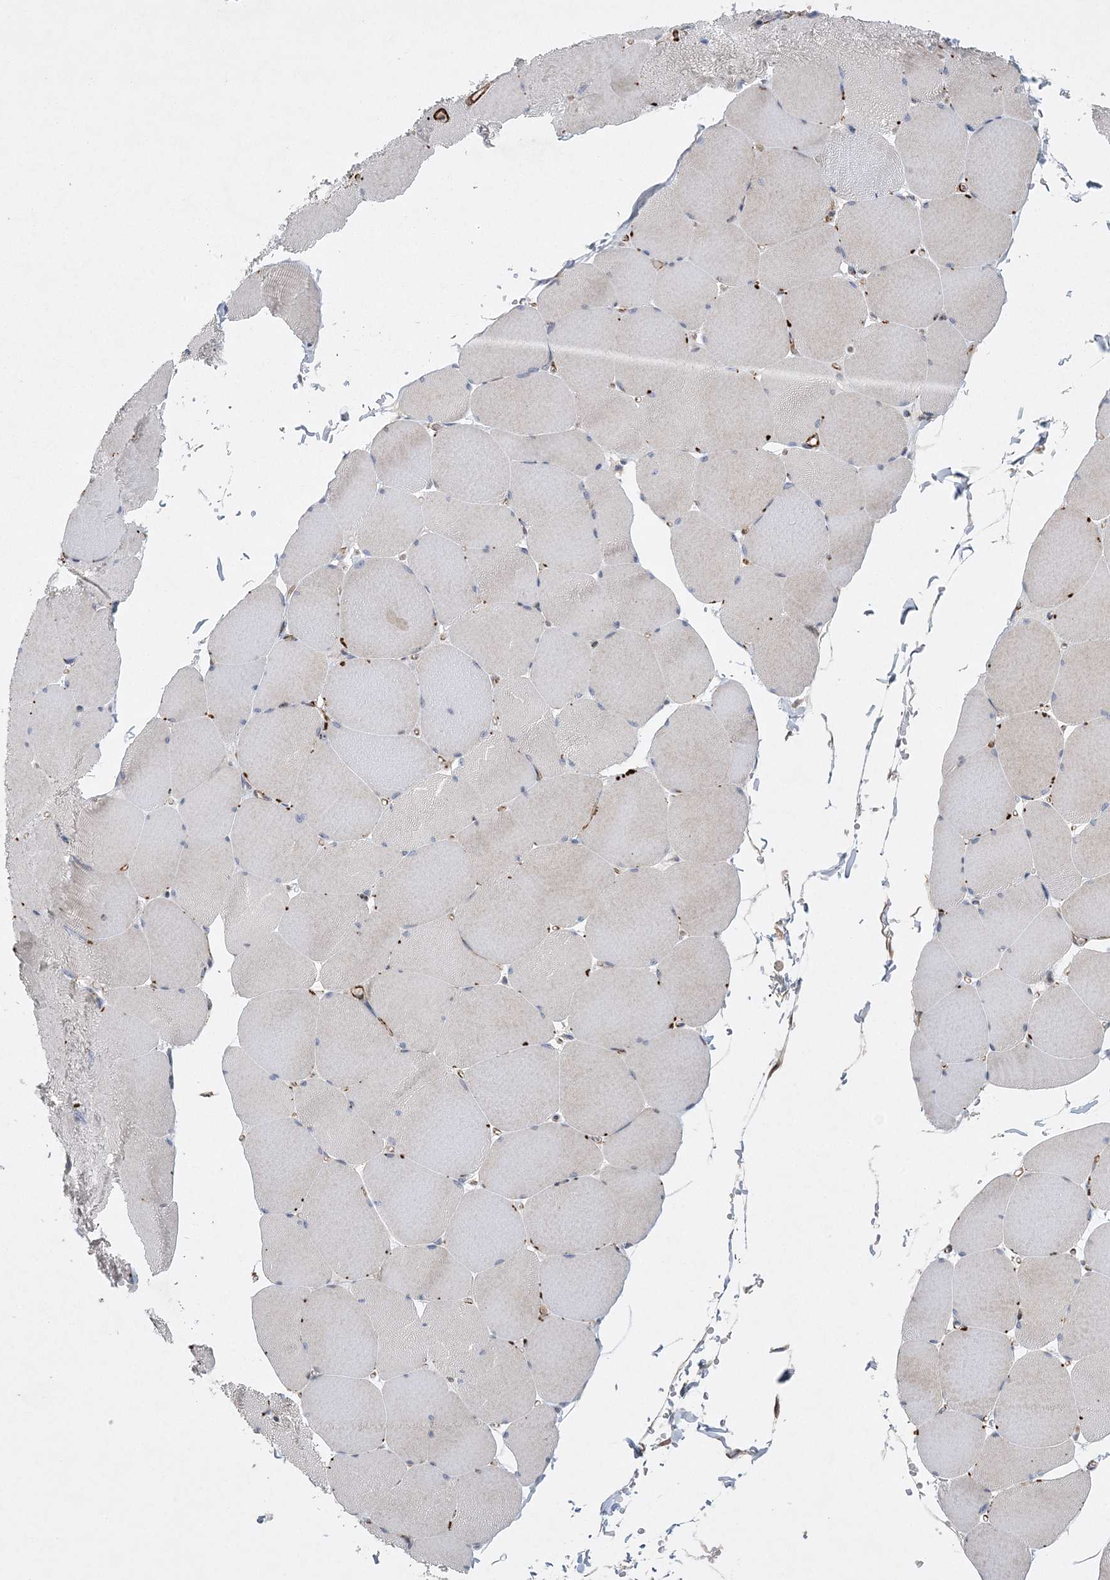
{"staining": {"intensity": "weak", "quantity": "<25%", "location": "cytoplasmic/membranous"}, "tissue": "skeletal muscle", "cell_type": "Myocytes", "image_type": "normal", "snomed": [{"axis": "morphology", "description": "Normal tissue, NOS"}, {"axis": "topography", "description": "Skeletal muscle"}, {"axis": "topography", "description": "Head-Neck"}], "caption": "A high-resolution micrograph shows IHC staining of benign skeletal muscle, which demonstrates no significant positivity in myocytes.", "gene": "ARSJ", "patient": {"sex": "male", "age": 66}}